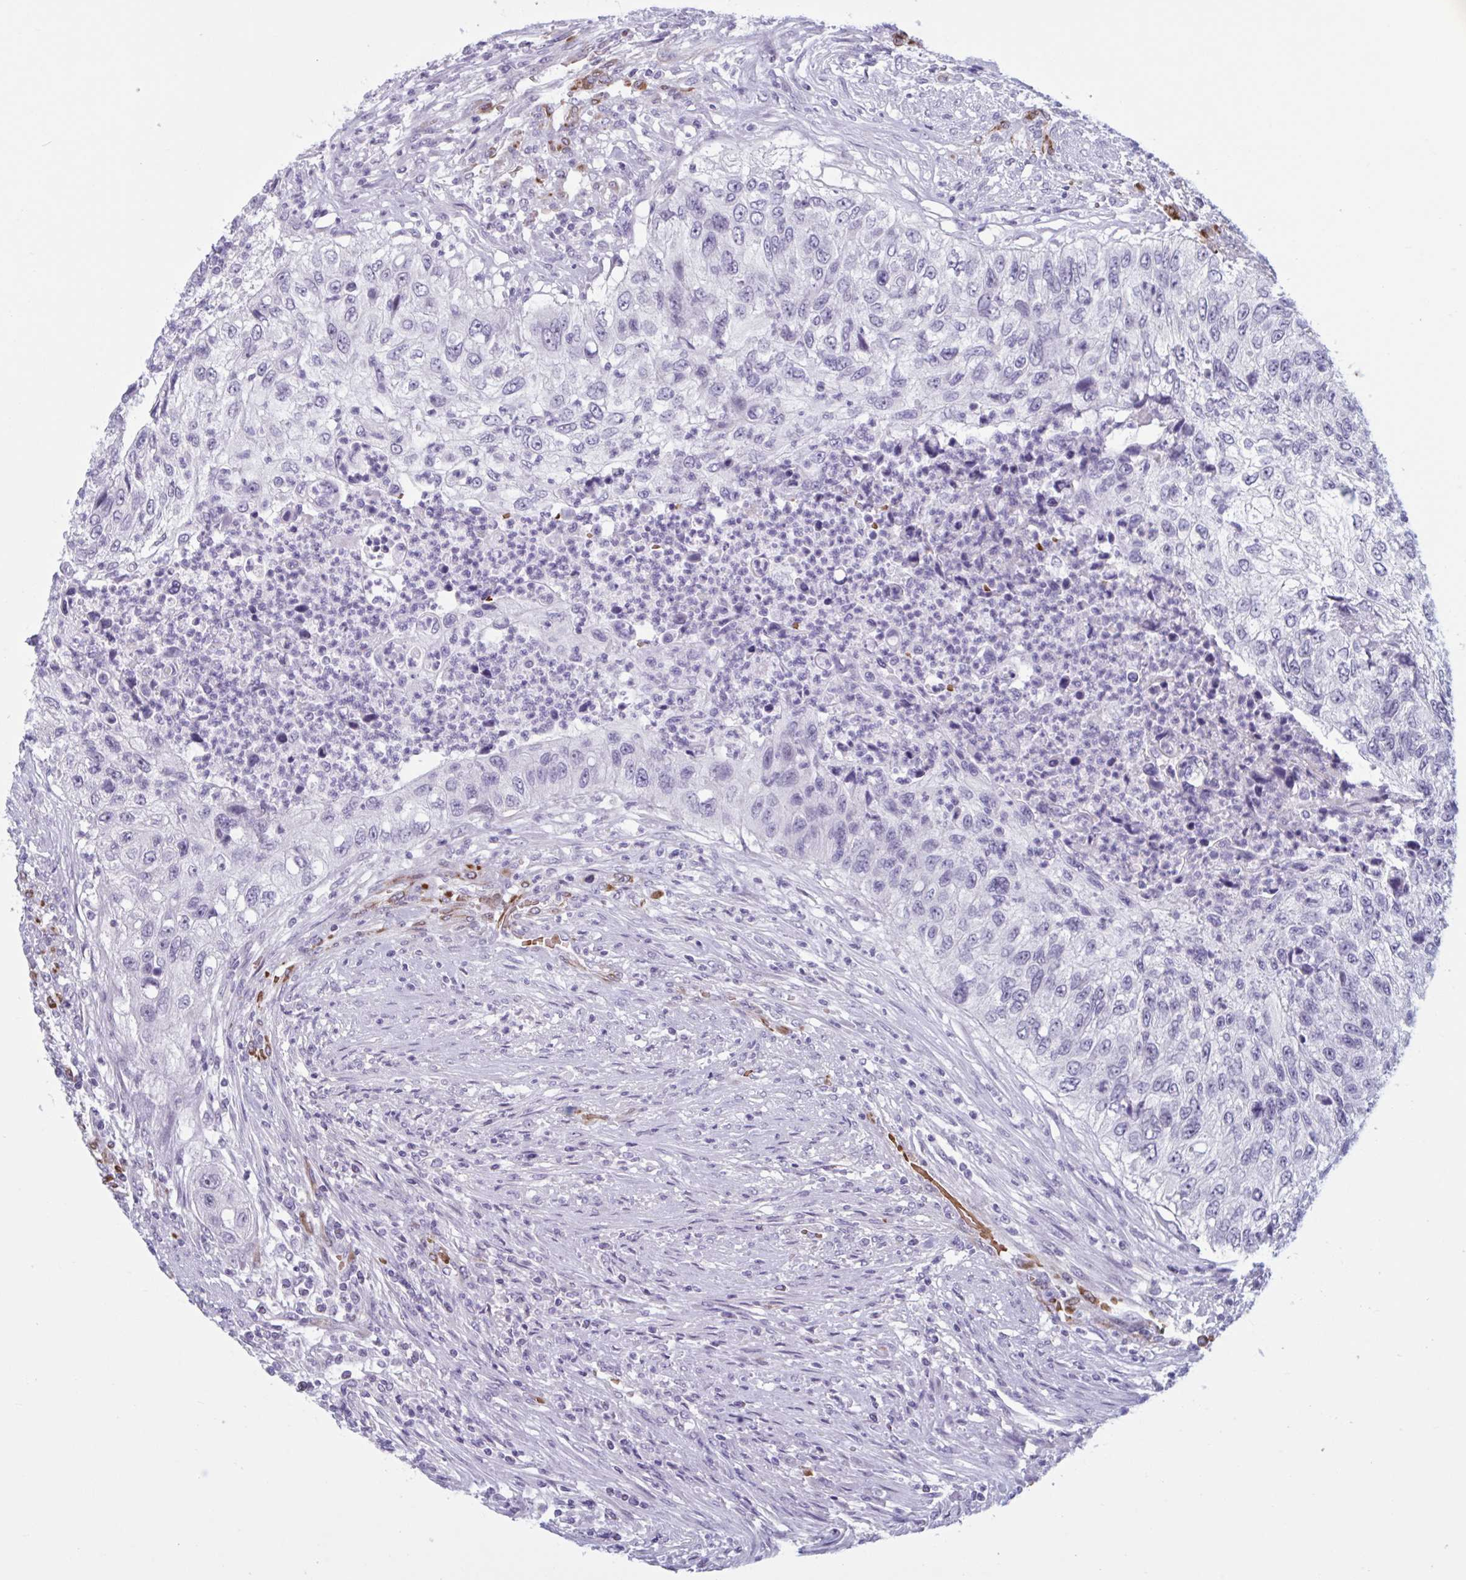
{"staining": {"intensity": "negative", "quantity": "none", "location": "none"}, "tissue": "urothelial cancer", "cell_type": "Tumor cells", "image_type": "cancer", "snomed": [{"axis": "morphology", "description": "Urothelial carcinoma, High grade"}, {"axis": "topography", "description": "Urinary bladder"}], "caption": "High-grade urothelial carcinoma was stained to show a protein in brown. There is no significant positivity in tumor cells. Nuclei are stained in blue.", "gene": "HSD11B2", "patient": {"sex": "female", "age": 60}}